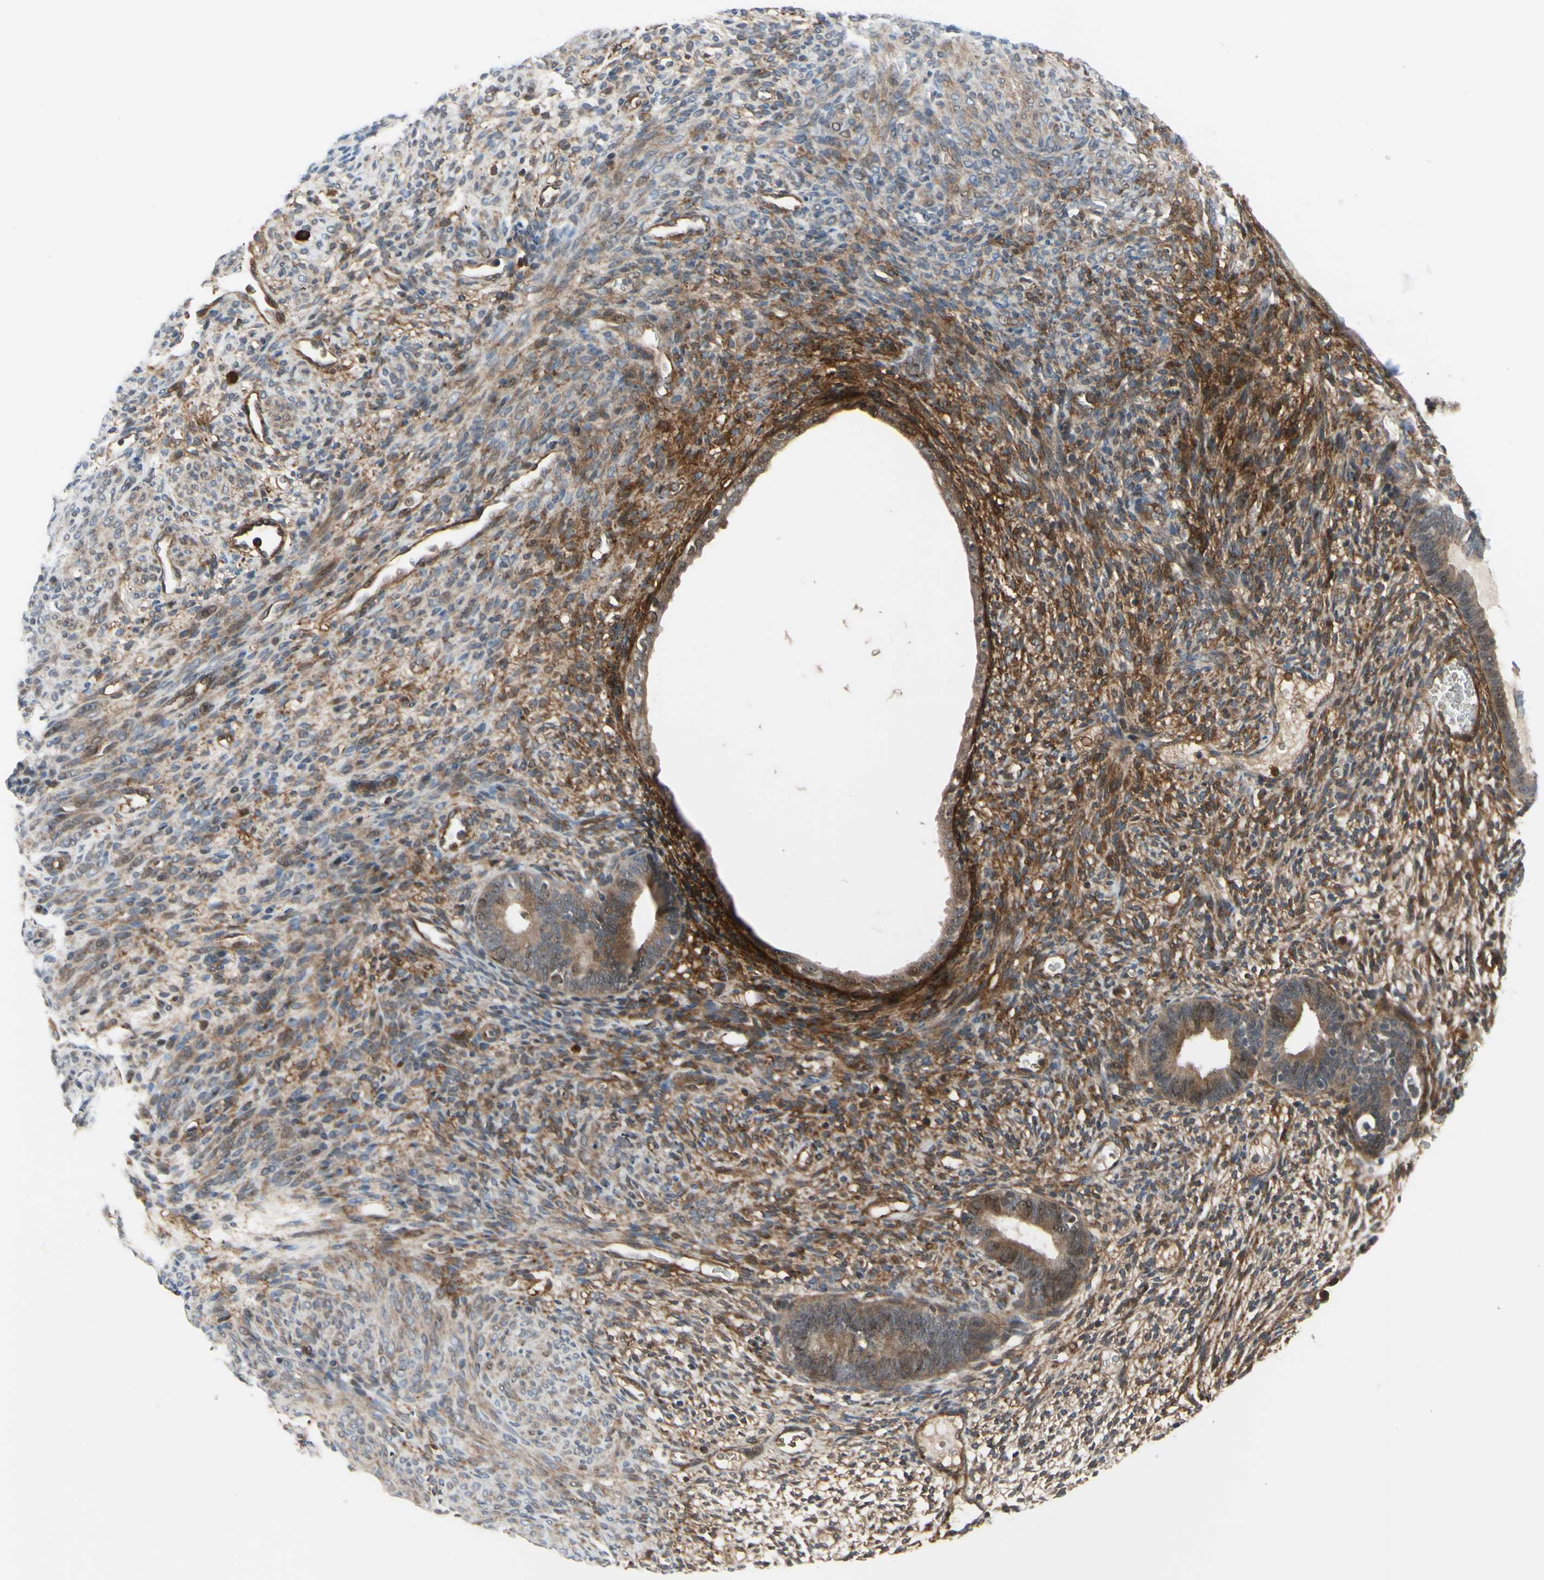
{"staining": {"intensity": "moderate", "quantity": "25%-75%", "location": "cytoplasmic/membranous,nuclear"}, "tissue": "endometrium", "cell_type": "Cells in endometrial stroma", "image_type": "normal", "snomed": [{"axis": "morphology", "description": "Normal tissue, NOS"}, {"axis": "morphology", "description": "Atrophy, NOS"}, {"axis": "topography", "description": "Uterus"}, {"axis": "topography", "description": "Endometrium"}], "caption": "Protein staining displays moderate cytoplasmic/membranous,nuclear expression in approximately 25%-75% of cells in endometrial stroma in unremarkable endometrium.", "gene": "COMMD9", "patient": {"sex": "female", "age": 68}}